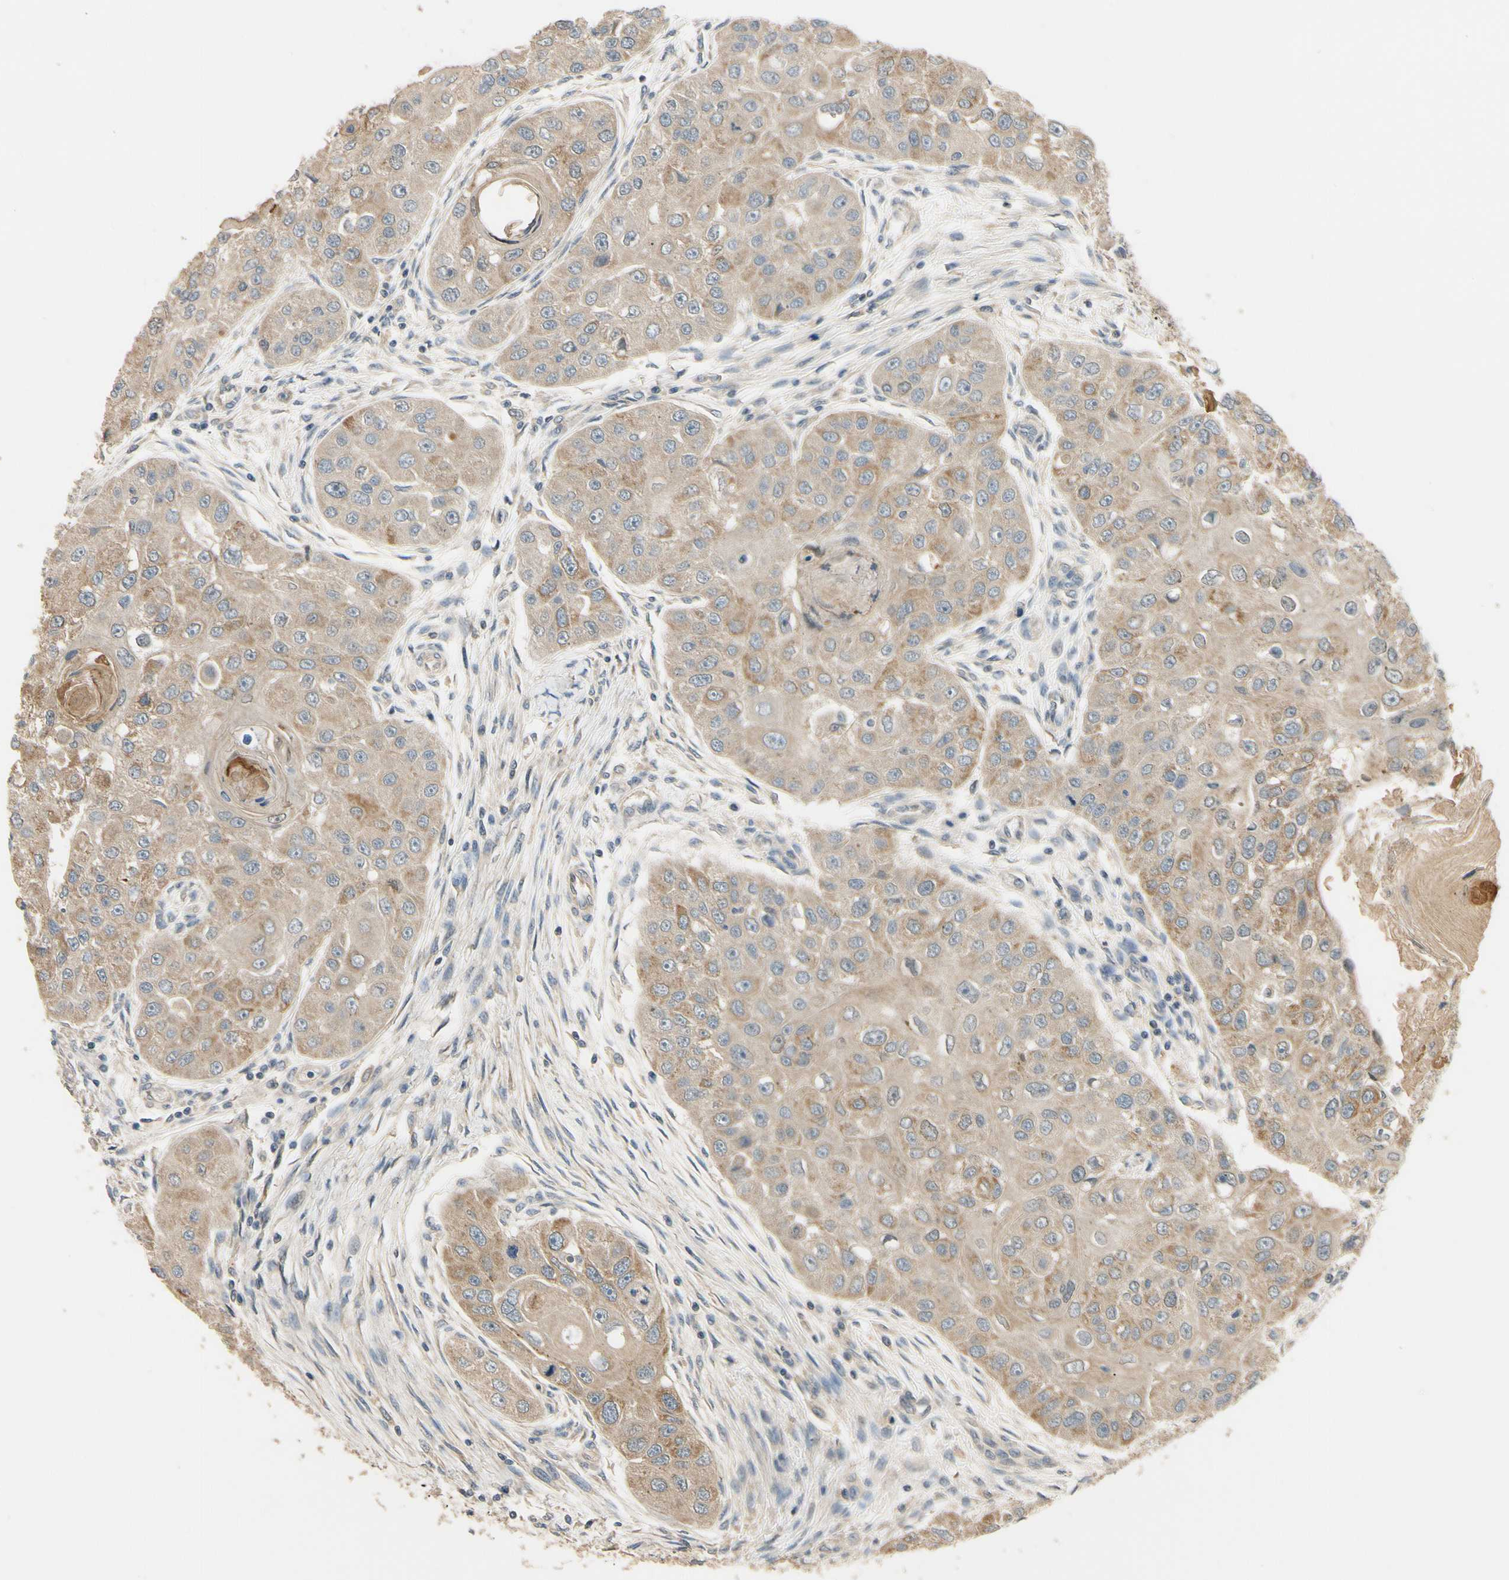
{"staining": {"intensity": "weak", "quantity": ">75%", "location": "cytoplasmic/membranous"}, "tissue": "head and neck cancer", "cell_type": "Tumor cells", "image_type": "cancer", "snomed": [{"axis": "morphology", "description": "Normal tissue, NOS"}, {"axis": "morphology", "description": "Squamous cell carcinoma, NOS"}, {"axis": "topography", "description": "Skeletal muscle"}, {"axis": "topography", "description": "Head-Neck"}], "caption": "A high-resolution micrograph shows IHC staining of squamous cell carcinoma (head and neck), which shows weak cytoplasmic/membranous positivity in approximately >75% of tumor cells.", "gene": "ALKBH3", "patient": {"sex": "male", "age": 51}}